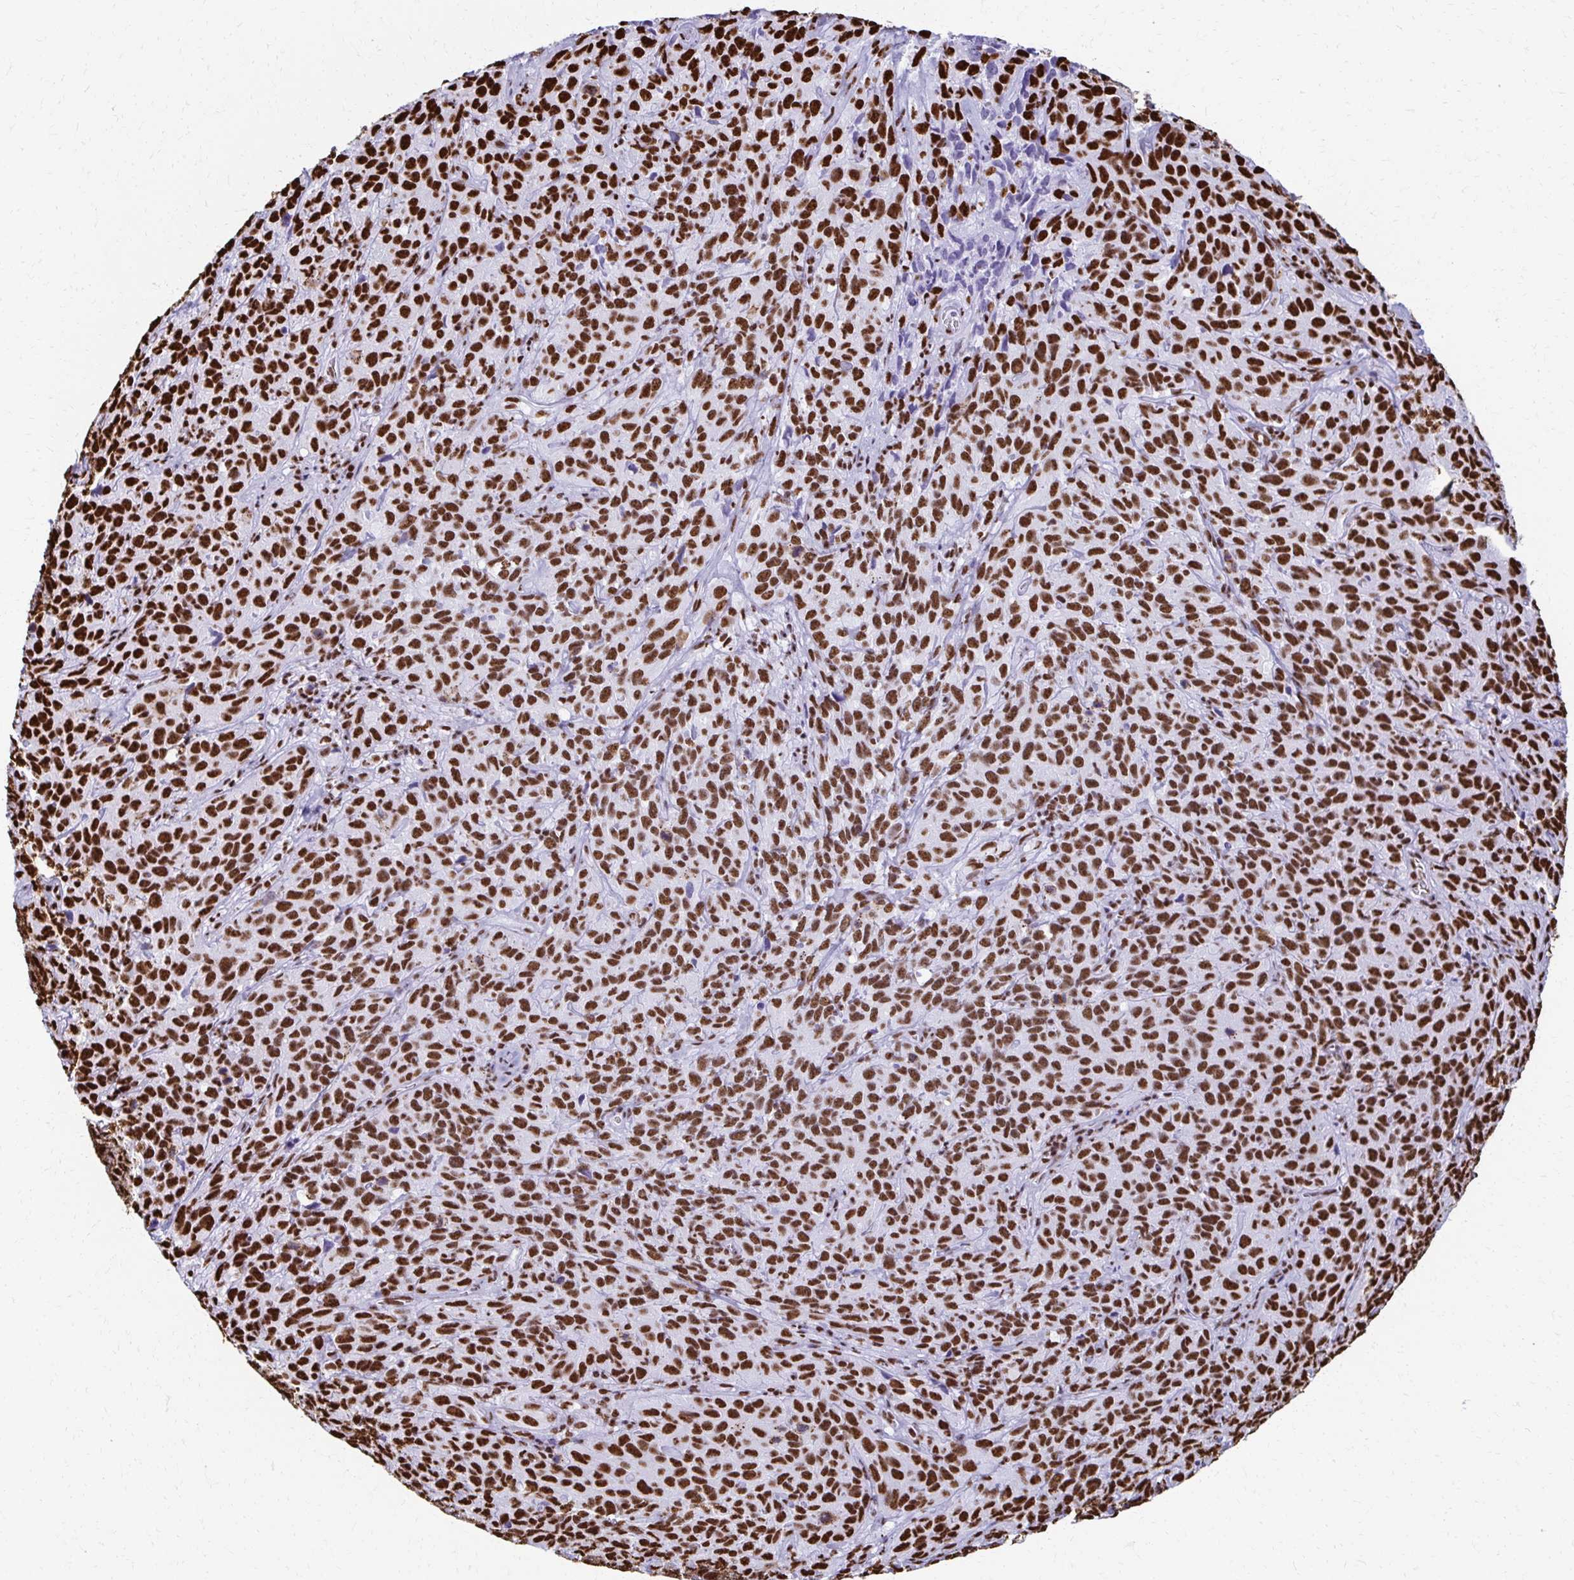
{"staining": {"intensity": "strong", "quantity": ">75%", "location": "nuclear"}, "tissue": "cervical cancer", "cell_type": "Tumor cells", "image_type": "cancer", "snomed": [{"axis": "morphology", "description": "Squamous cell carcinoma, NOS"}, {"axis": "topography", "description": "Cervix"}], "caption": "Protein expression analysis of human cervical cancer reveals strong nuclear positivity in approximately >75% of tumor cells.", "gene": "NONO", "patient": {"sex": "female", "age": 51}}